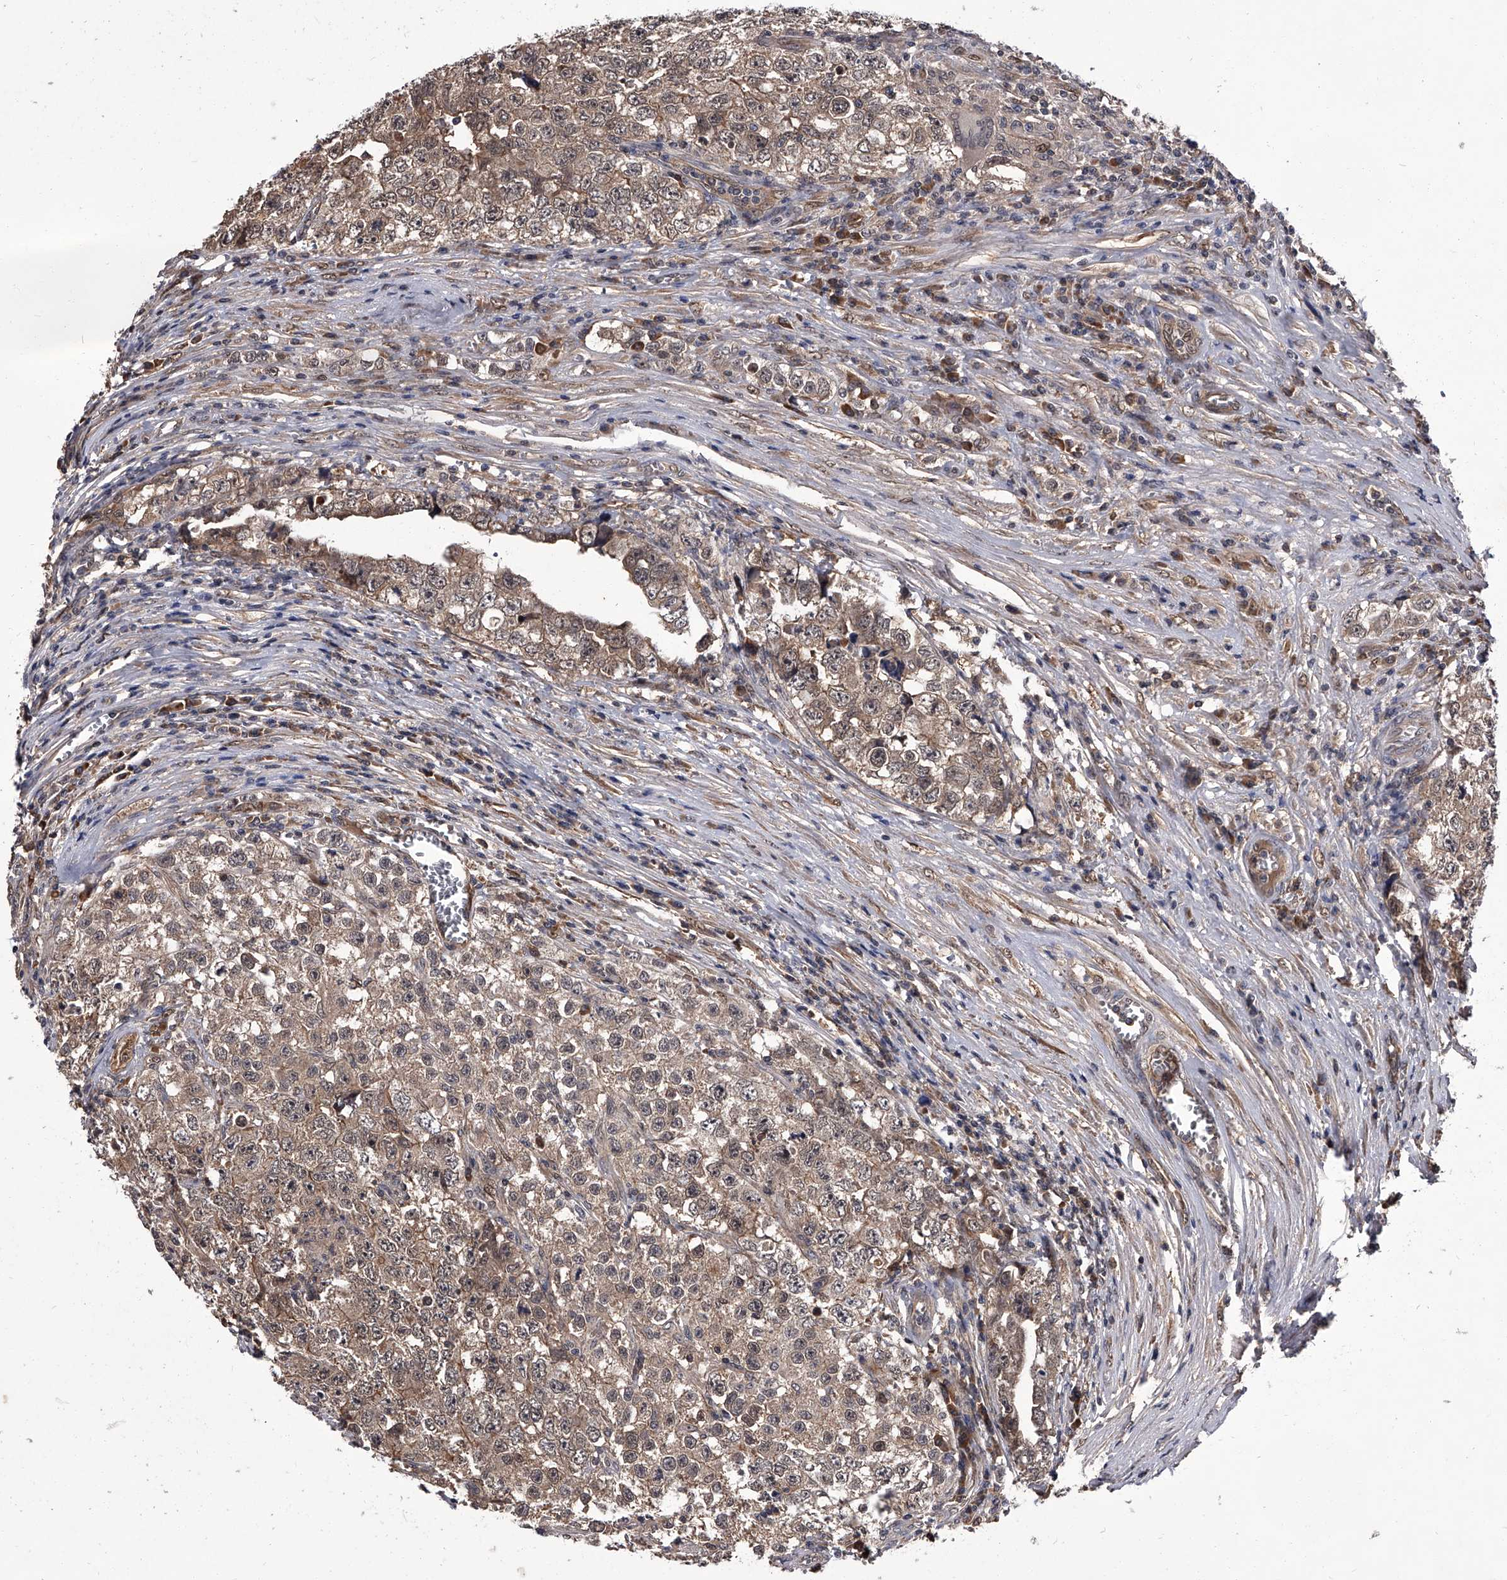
{"staining": {"intensity": "weak", "quantity": ">75%", "location": "cytoplasmic/membranous"}, "tissue": "testis cancer", "cell_type": "Tumor cells", "image_type": "cancer", "snomed": [{"axis": "morphology", "description": "Seminoma, NOS"}, {"axis": "morphology", "description": "Carcinoma, Embryonal, NOS"}, {"axis": "topography", "description": "Testis"}], "caption": "Testis embryonal carcinoma was stained to show a protein in brown. There is low levels of weak cytoplasmic/membranous staining in about >75% of tumor cells.", "gene": "SLC18B1", "patient": {"sex": "male", "age": 43}}